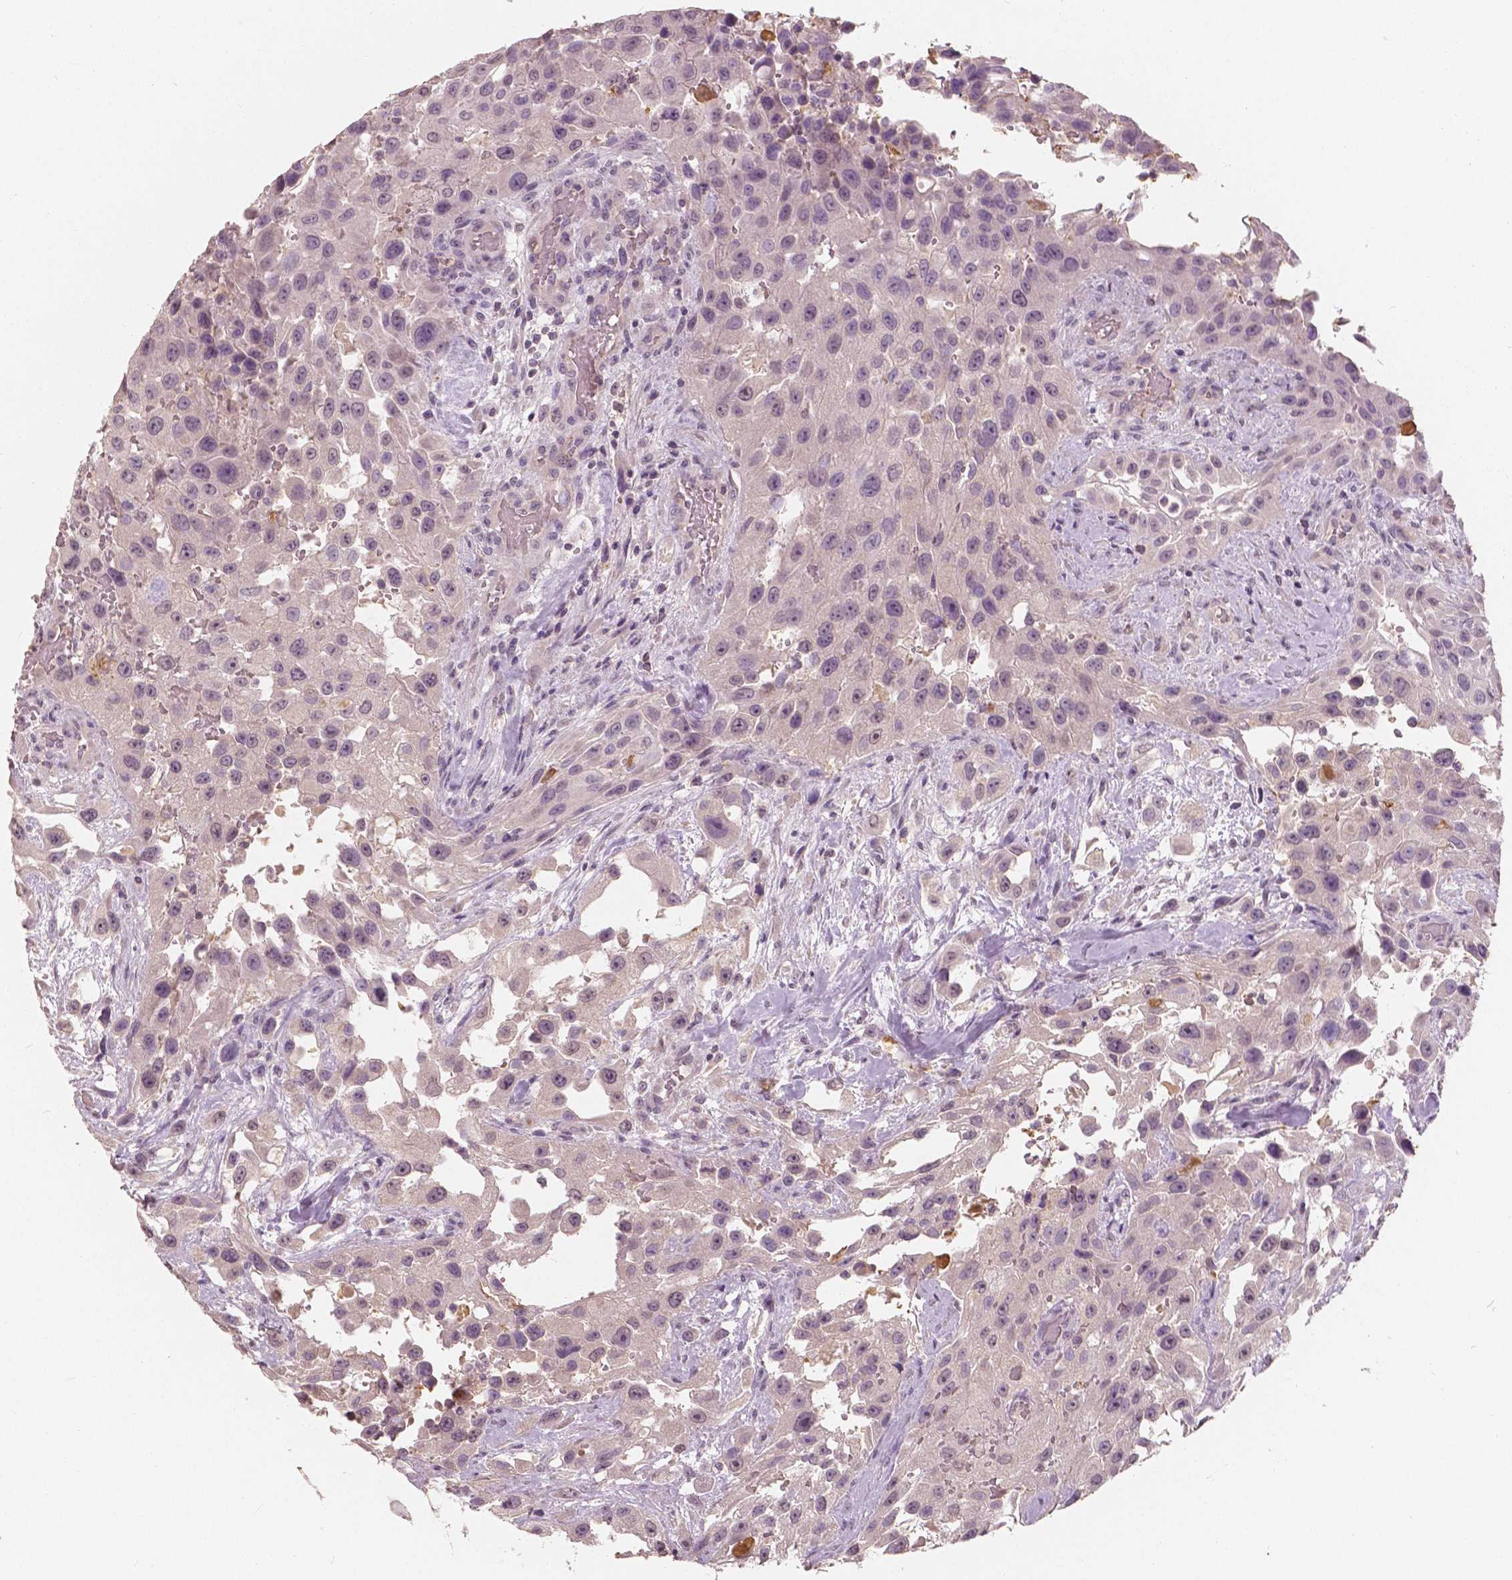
{"staining": {"intensity": "weak", "quantity": "<25%", "location": "nuclear"}, "tissue": "urothelial cancer", "cell_type": "Tumor cells", "image_type": "cancer", "snomed": [{"axis": "morphology", "description": "Urothelial carcinoma, High grade"}, {"axis": "topography", "description": "Urinary bladder"}], "caption": "A histopathology image of human urothelial cancer is negative for staining in tumor cells.", "gene": "SAT2", "patient": {"sex": "male", "age": 79}}